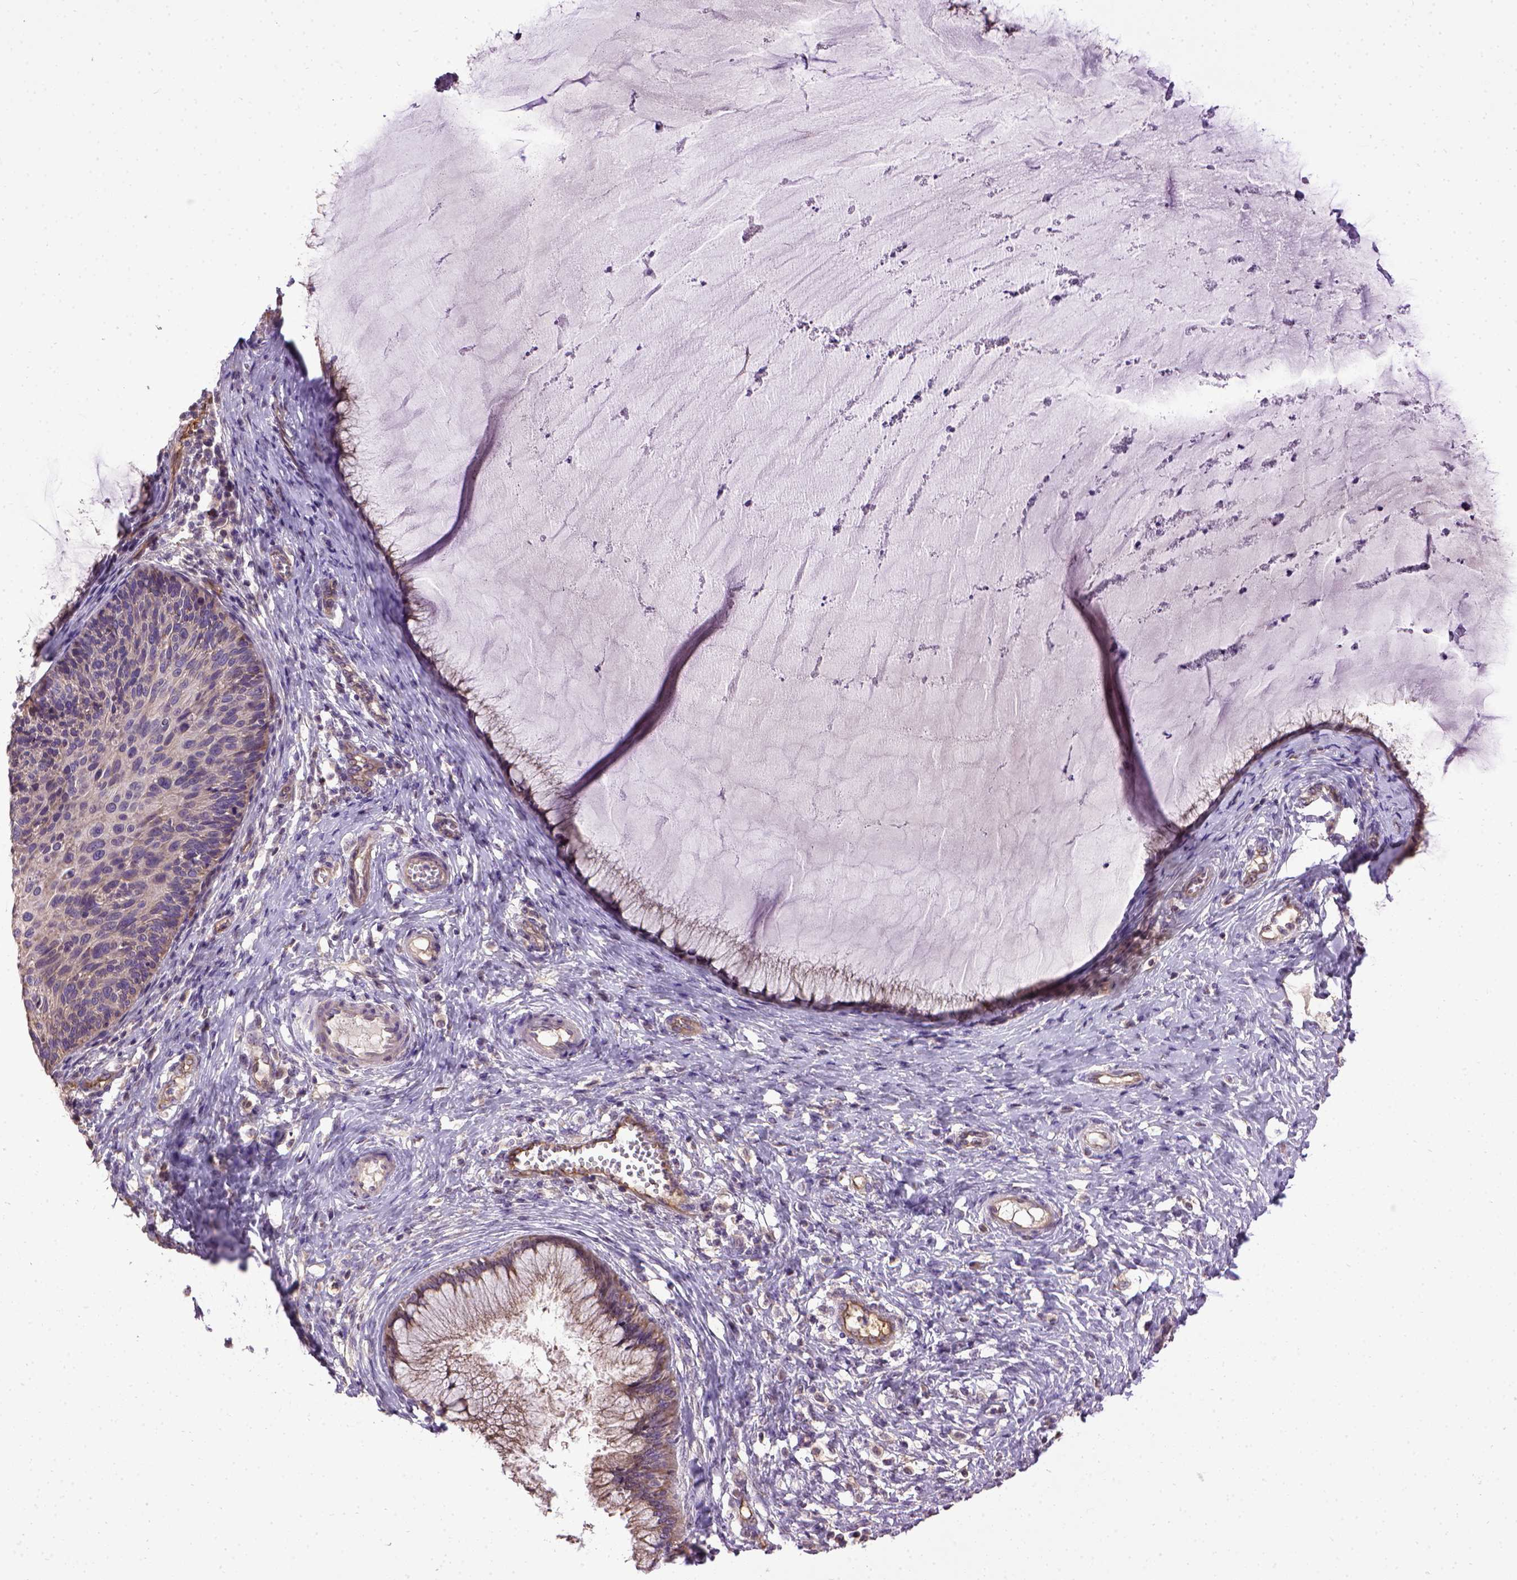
{"staining": {"intensity": "weak", "quantity": "<25%", "location": "cytoplasmic/membranous"}, "tissue": "cervical cancer", "cell_type": "Tumor cells", "image_type": "cancer", "snomed": [{"axis": "morphology", "description": "Squamous cell carcinoma, NOS"}, {"axis": "topography", "description": "Cervix"}], "caption": "Human cervical cancer (squamous cell carcinoma) stained for a protein using IHC exhibits no expression in tumor cells.", "gene": "ENG", "patient": {"sex": "female", "age": 36}}